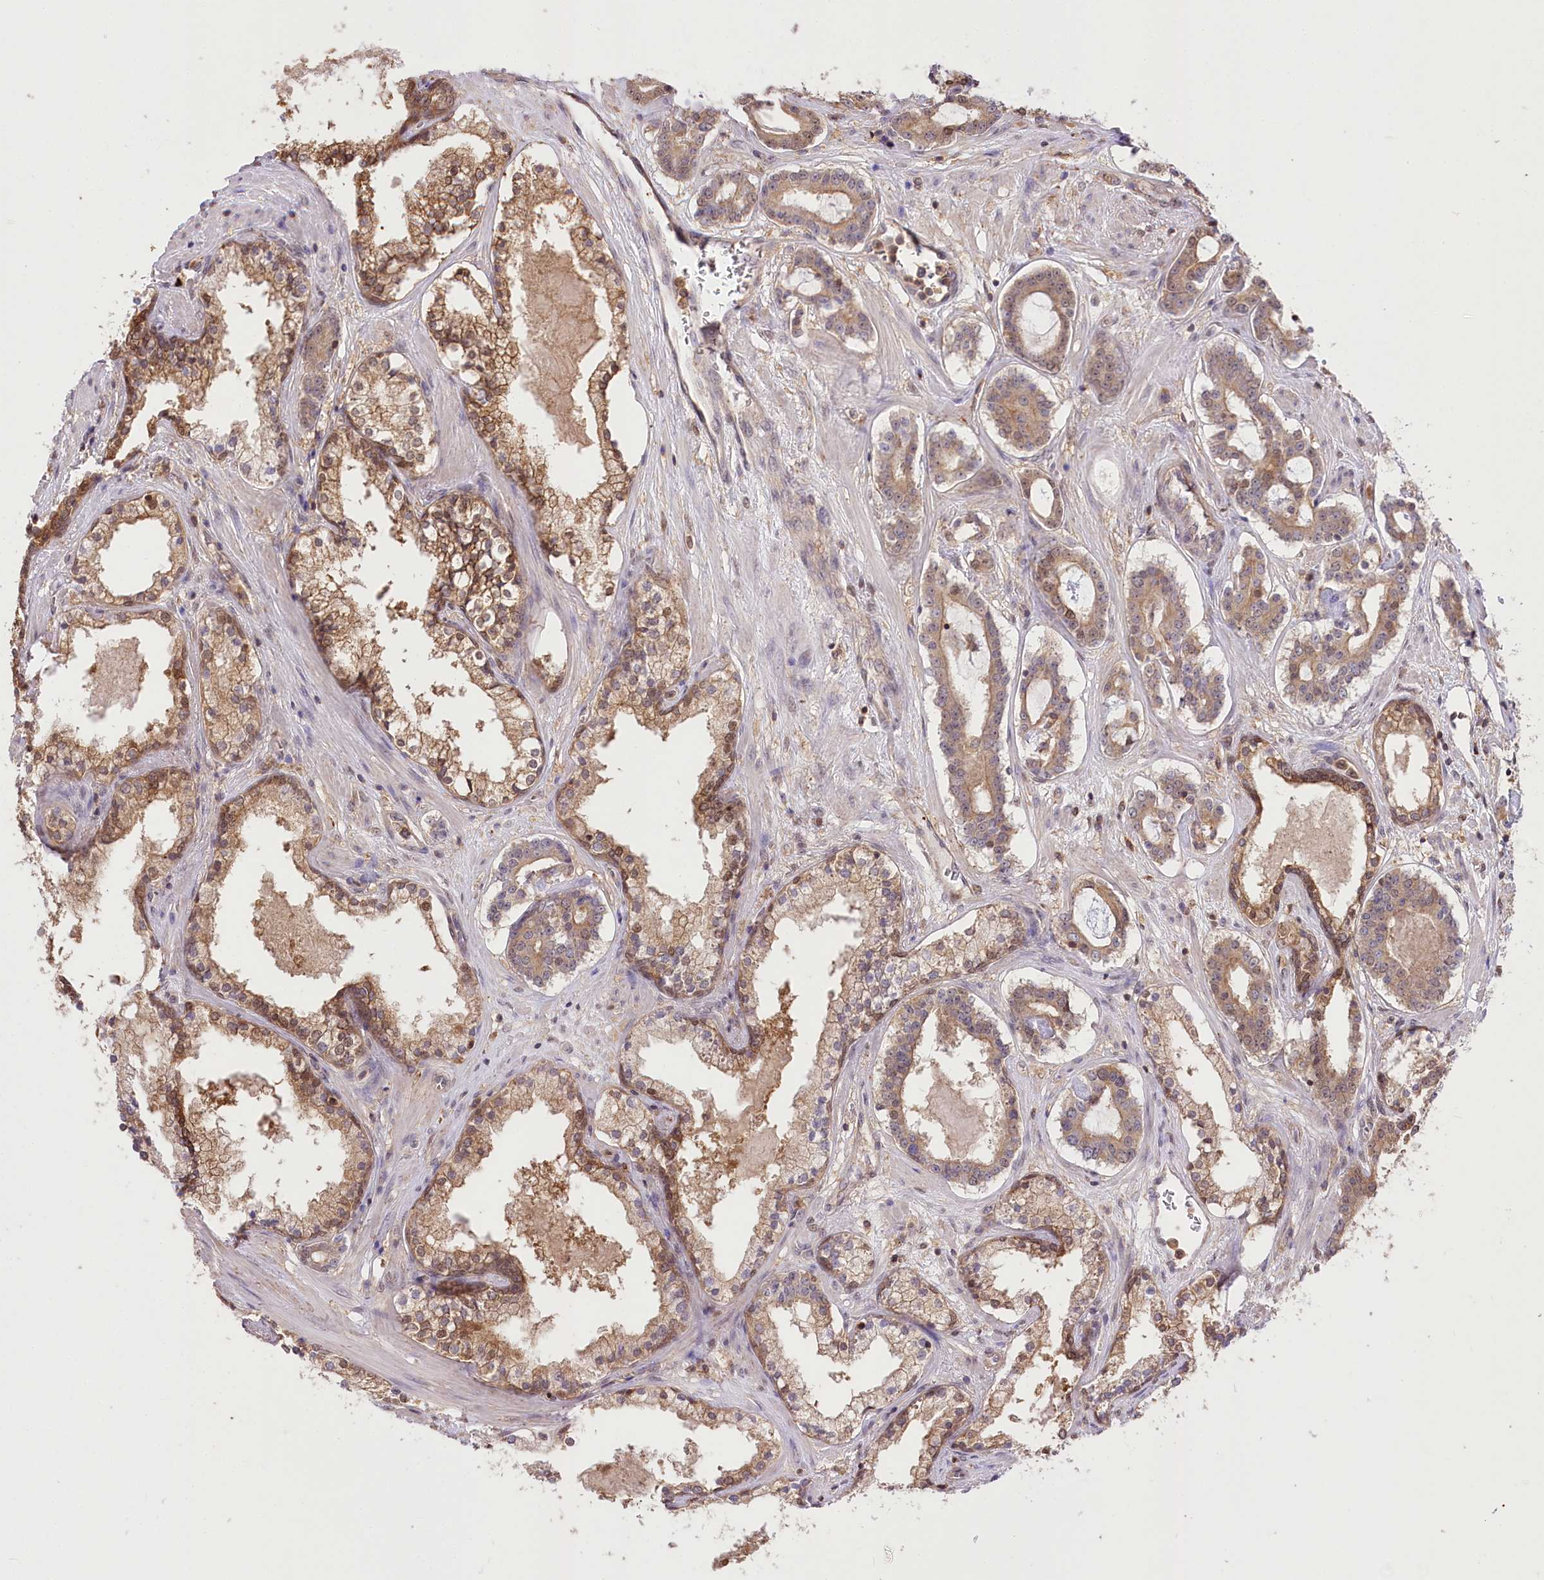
{"staining": {"intensity": "moderate", "quantity": ">75%", "location": "cytoplasmic/membranous,nuclear"}, "tissue": "prostate cancer", "cell_type": "Tumor cells", "image_type": "cancer", "snomed": [{"axis": "morphology", "description": "Adenocarcinoma, High grade"}, {"axis": "topography", "description": "Prostate"}], "caption": "Protein expression analysis of prostate cancer exhibits moderate cytoplasmic/membranous and nuclear expression in approximately >75% of tumor cells.", "gene": "UGP2", "patient": {"sex": "male", "age": 58}}